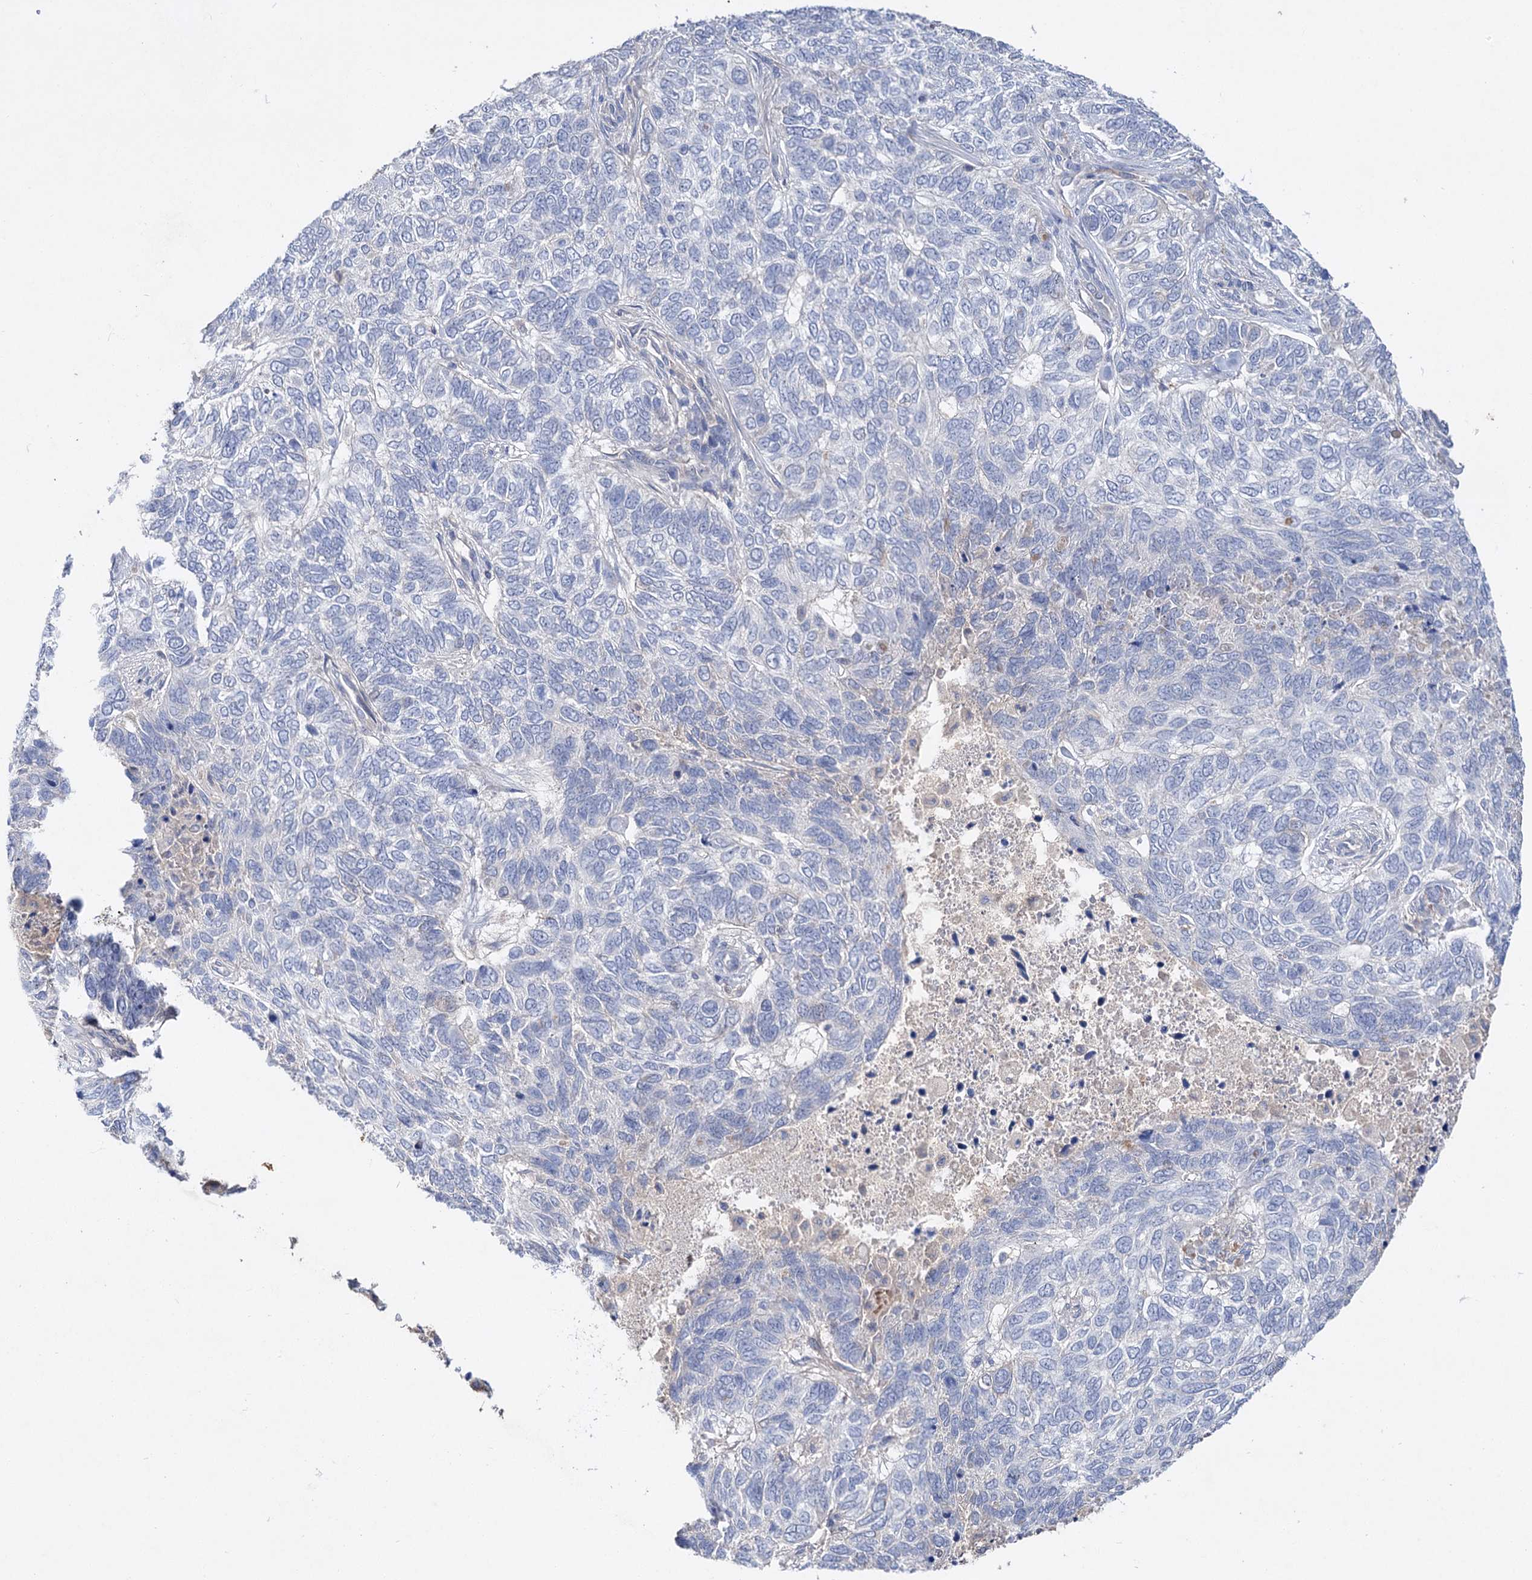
{"staining": {"intensity": "negative", "quantity": "none", "location": "none"}, "tissue": "skin cancer", "cell_type": "Tumor cells", "image_type": "cancer", "snomed": [{"axis": "morphology", "description": "Basal cell carcinoma"}, {"axis": "topography", "description": "Skin"}], "caption": "An immunohistochemistry (IHC) micrograph of skin basal cell carcinoma is shown. There is no staining in tumor cells of skin basal cell carcinoma.", "gene": "ATP4A", "patient": {"sex": "female", "age": 65}}